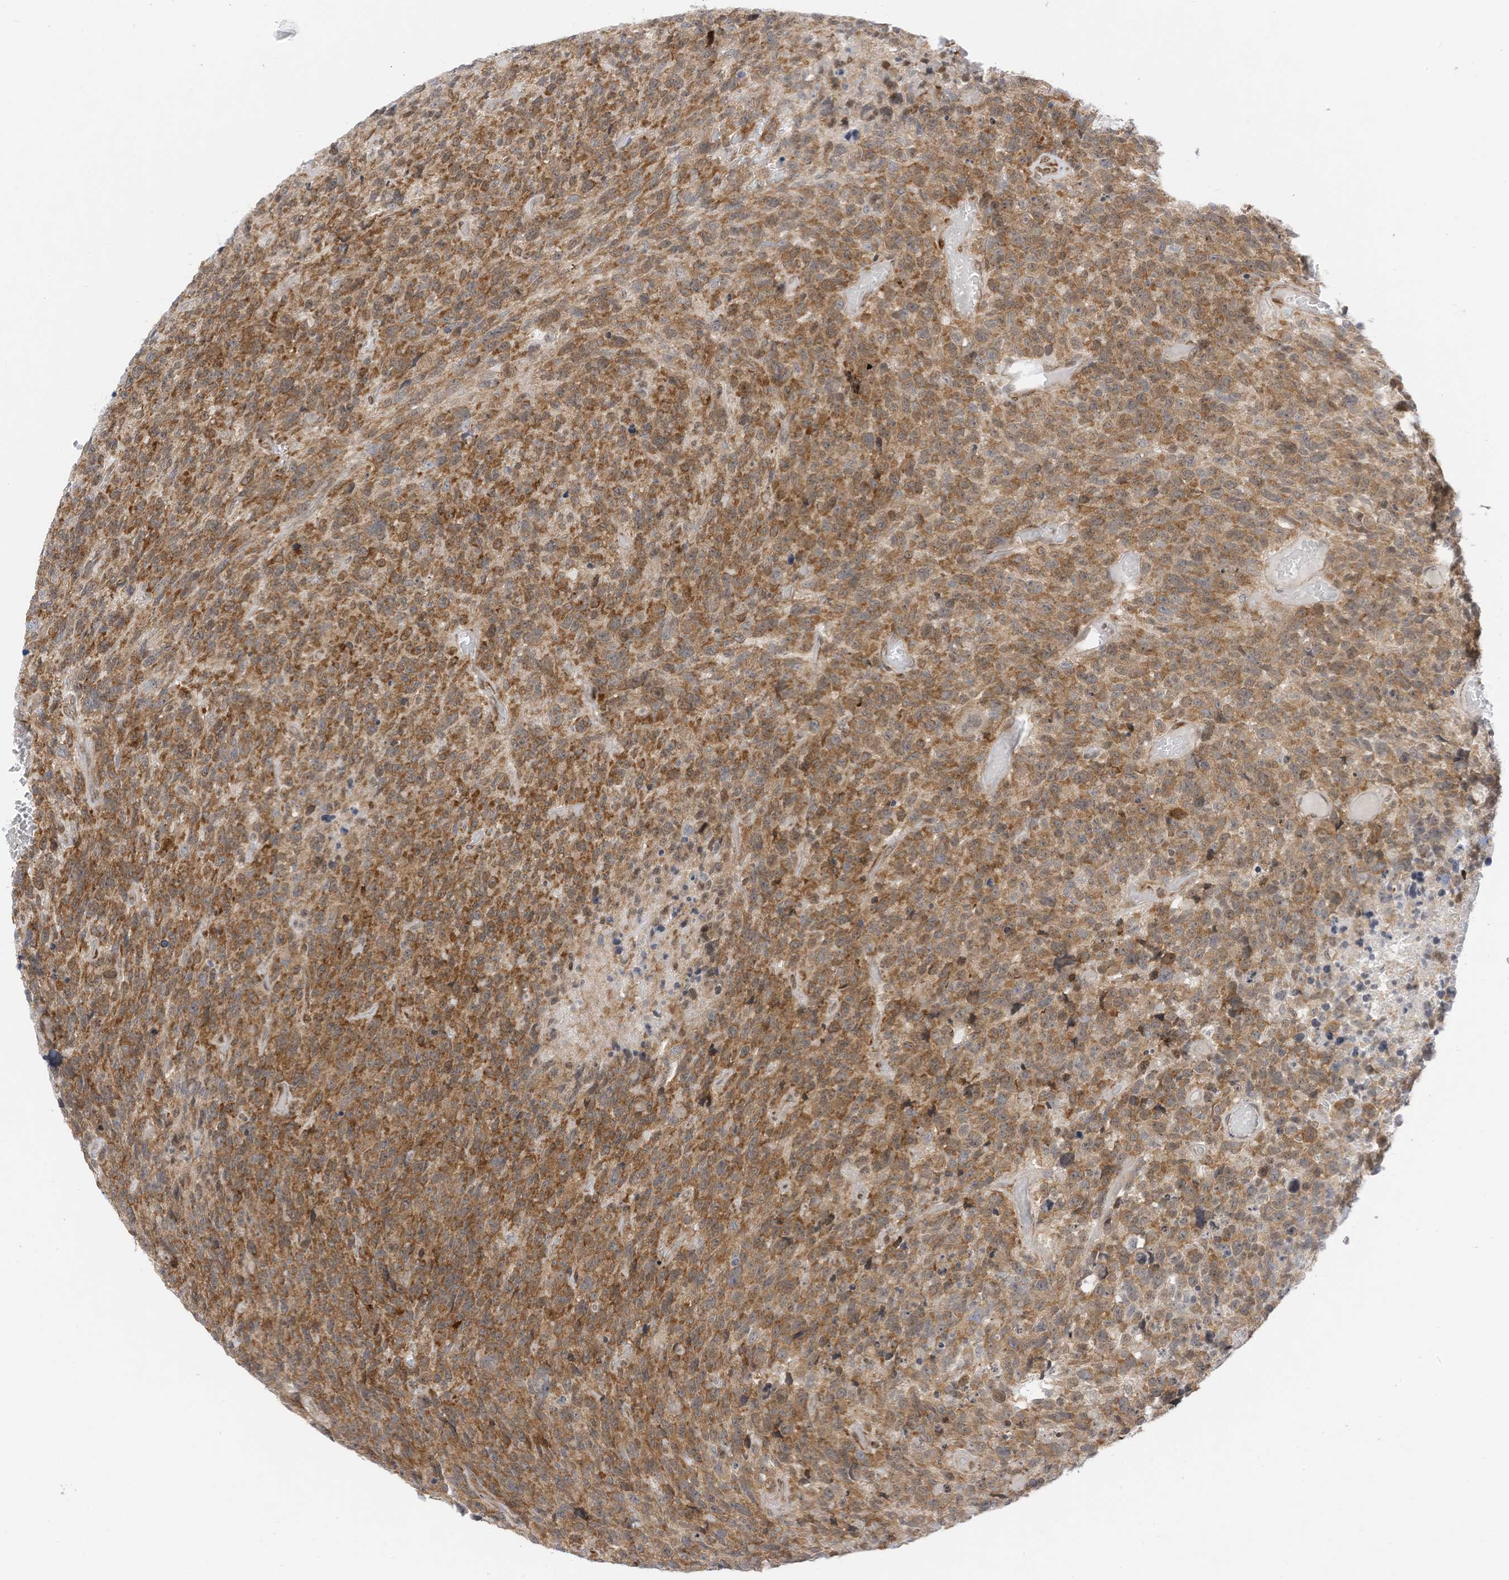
{"staining": {"intensity": "moderate", "quantity": ">75%", "location": "cytoplasmic/membranous"}, "tissue": "glioma", "cell_type": "Tumor cells", "image_type": "cancer", "snomed": [{"axis": "morphology", "description": "Glioma, malignant, High grade"}, {"axis": "topography", "description": "Brain"}], "caption": "Immunohistochemical staining of human glioma reveals moderate cytoplasmic/membranous protein expression in about >75% of tumor cells.", "gene": "EDF1", "patient": {"sex": "male", "age": 69}}